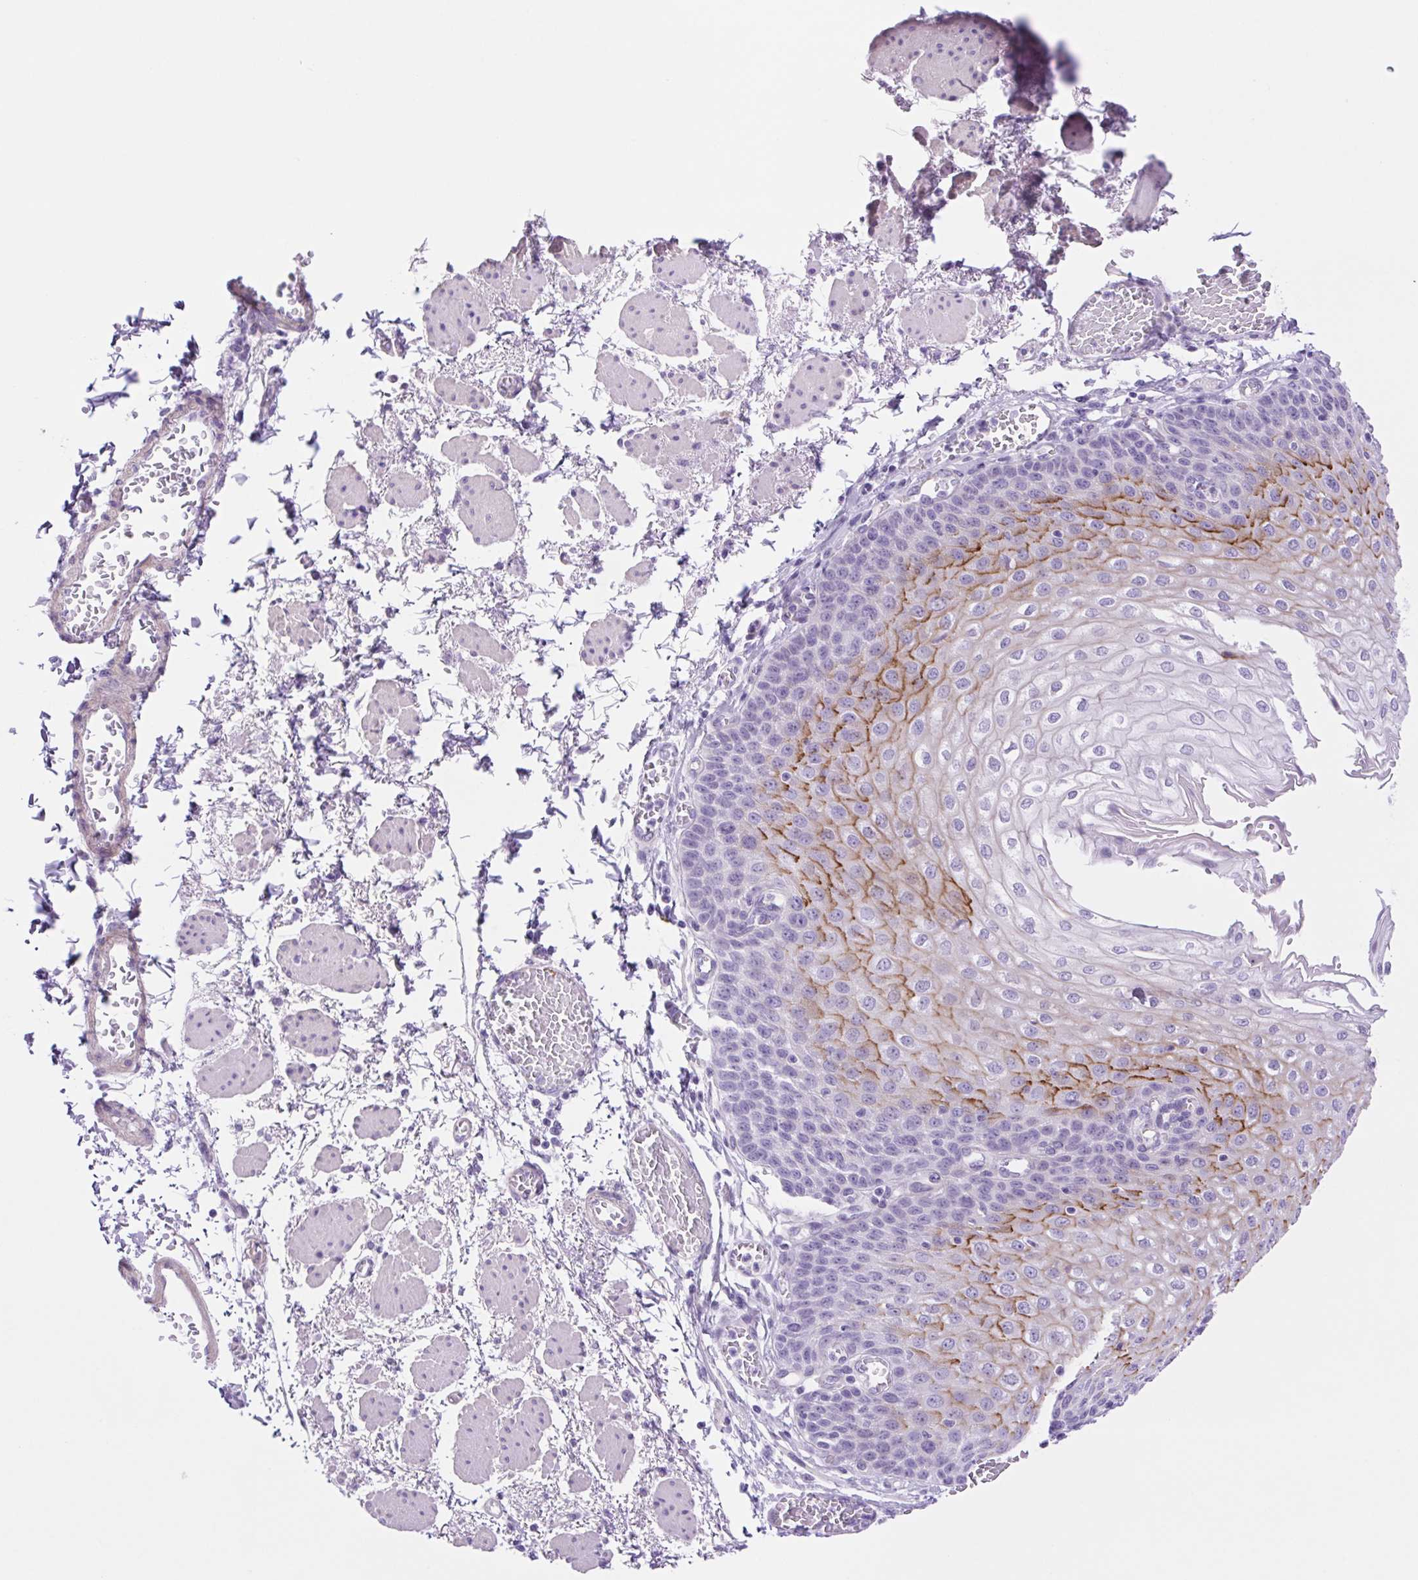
{"staining": {"intensity": "moderate", "quantity": "25%-75%", "location": "cytoplasmic/membranous"}, "tissue": "esophagus", "cell_type": "Squamous epithelial cells", "image_type": "normal", "snomed": [{"axis": "morphology", "description": "Normal tissue, NOS"}, {"axis": "morphology", "description": "Adenocarcinoma, NOS"}, {"axis": "topography", "description": "Esophagus"}], "caption": "Human esophagus stained with a brown dye demonstrates moderate cytoplasmic/membranous positive staining in approximately 25%-75% of squamous epithelial cells.", "gene": "CDSN", "patient": {"sex": "male", "age": 81}}